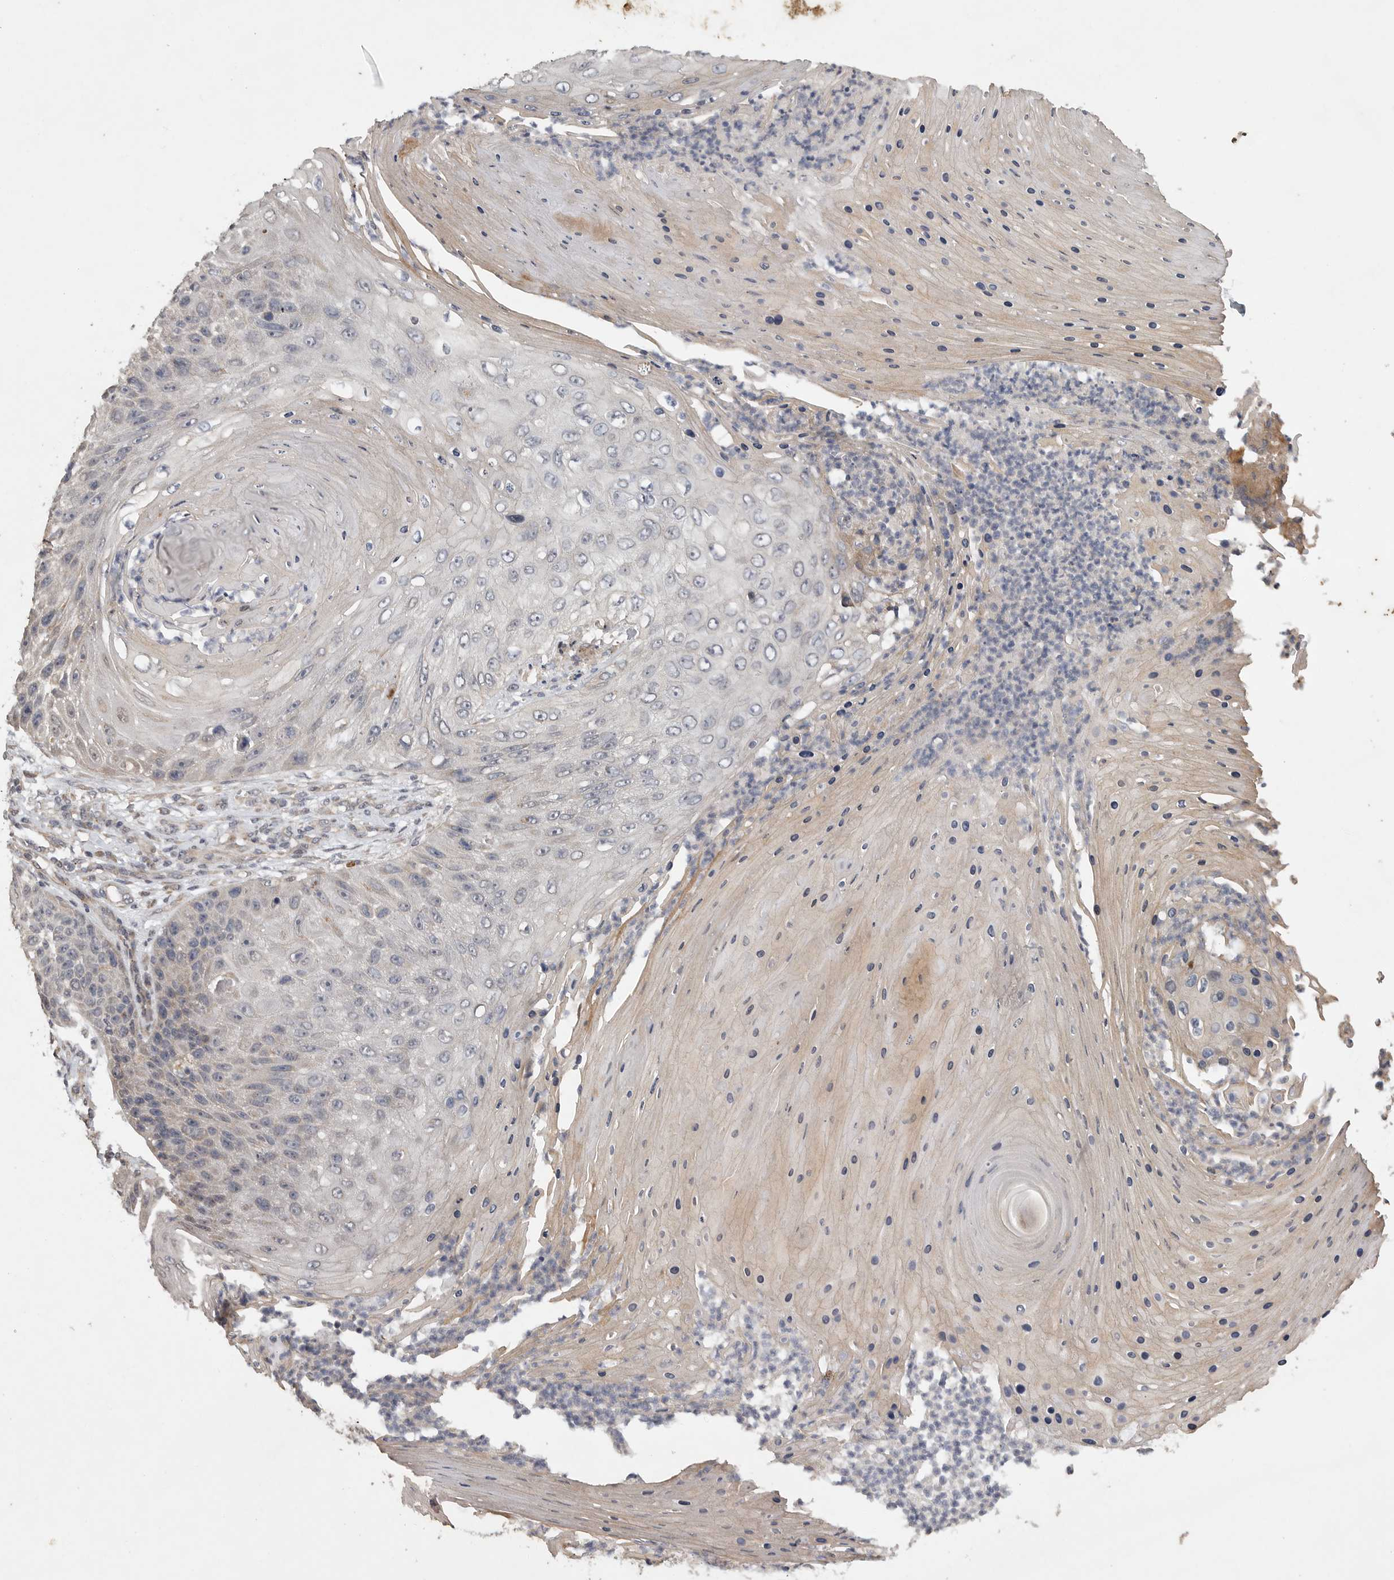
{"staining": {"intensity": "weak", "quantity": "25%-75%", "location": "cytoplasmic/membranous"}, "tissue": "skin cancer", "cell_type": "Tumor cells", "image_type": "cancer", "snomed": [{"axis": "morphology", "description": "Squamous cell carcinoma, NOS"}, {"axis": "topography", "description": "Skin"}], "caption": "Immunohistochemical staining of squamous cell carcinoma (skin) displays low levels of weak cytoplasmic/membranous positivity in about 25%-75% of tumor cells.", "gene": "EDEM3", "patient": {"sex": "female", "age": 88}}